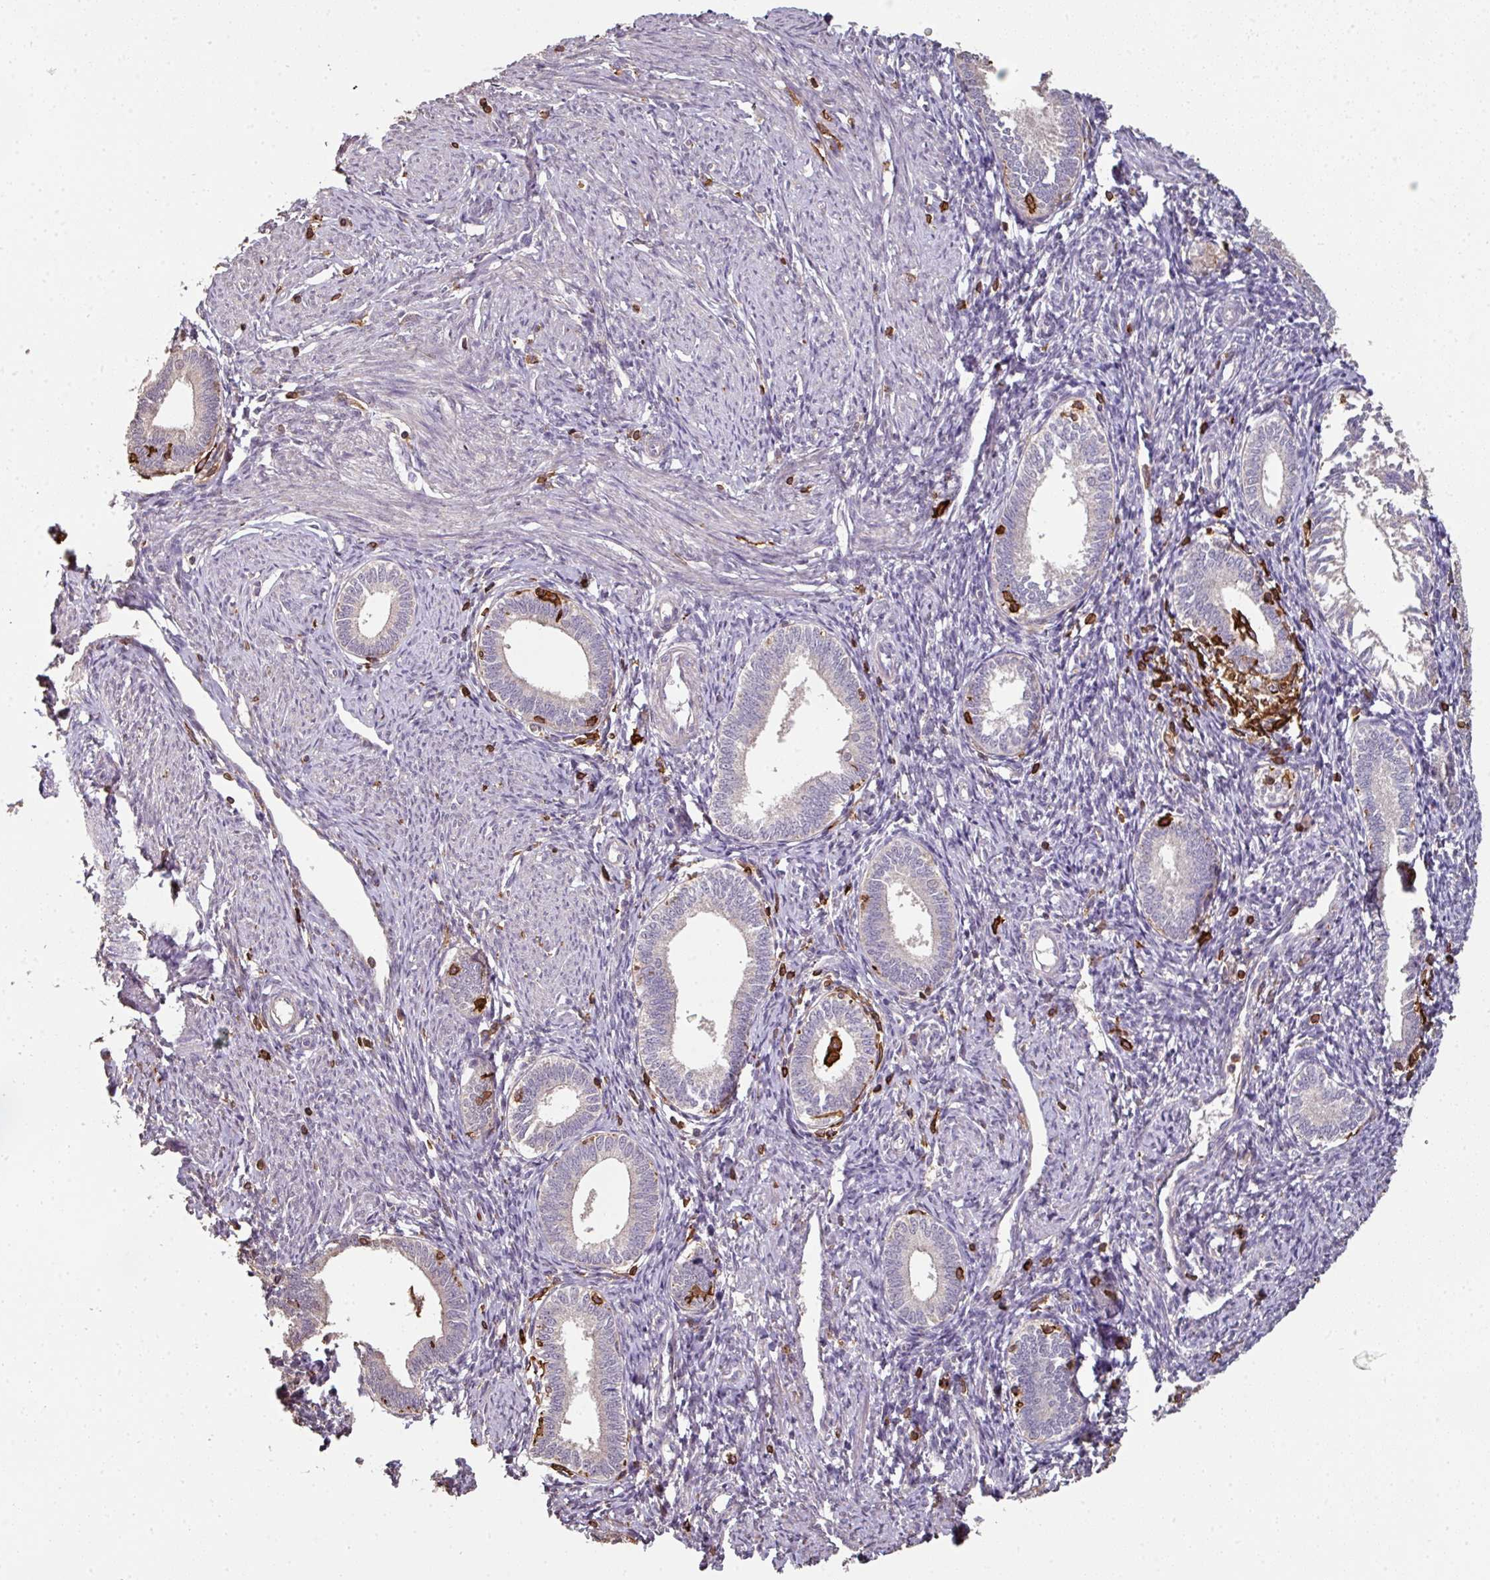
{"staining": {"intensity": "negative", "quantity": "none", "location": "none"}, "tissue": "endometrium", "cell_type": "Cells in endometrial stroma", "image_type": "normal", "snomed": [{"axis": "morphology", "description": "Normal tissue, NOS"}, {"axis": "topography", "description": "Endometrium"}], "caption": "A micrograph of human endometrium is negative for staining in cells in endometrial stroma. (DAB (3,3'-diaminobenzidine) IHC with hematoxylin counter stain).", "gene": "OLFML2B", "patient": {"sex": "female", "age": 41}}